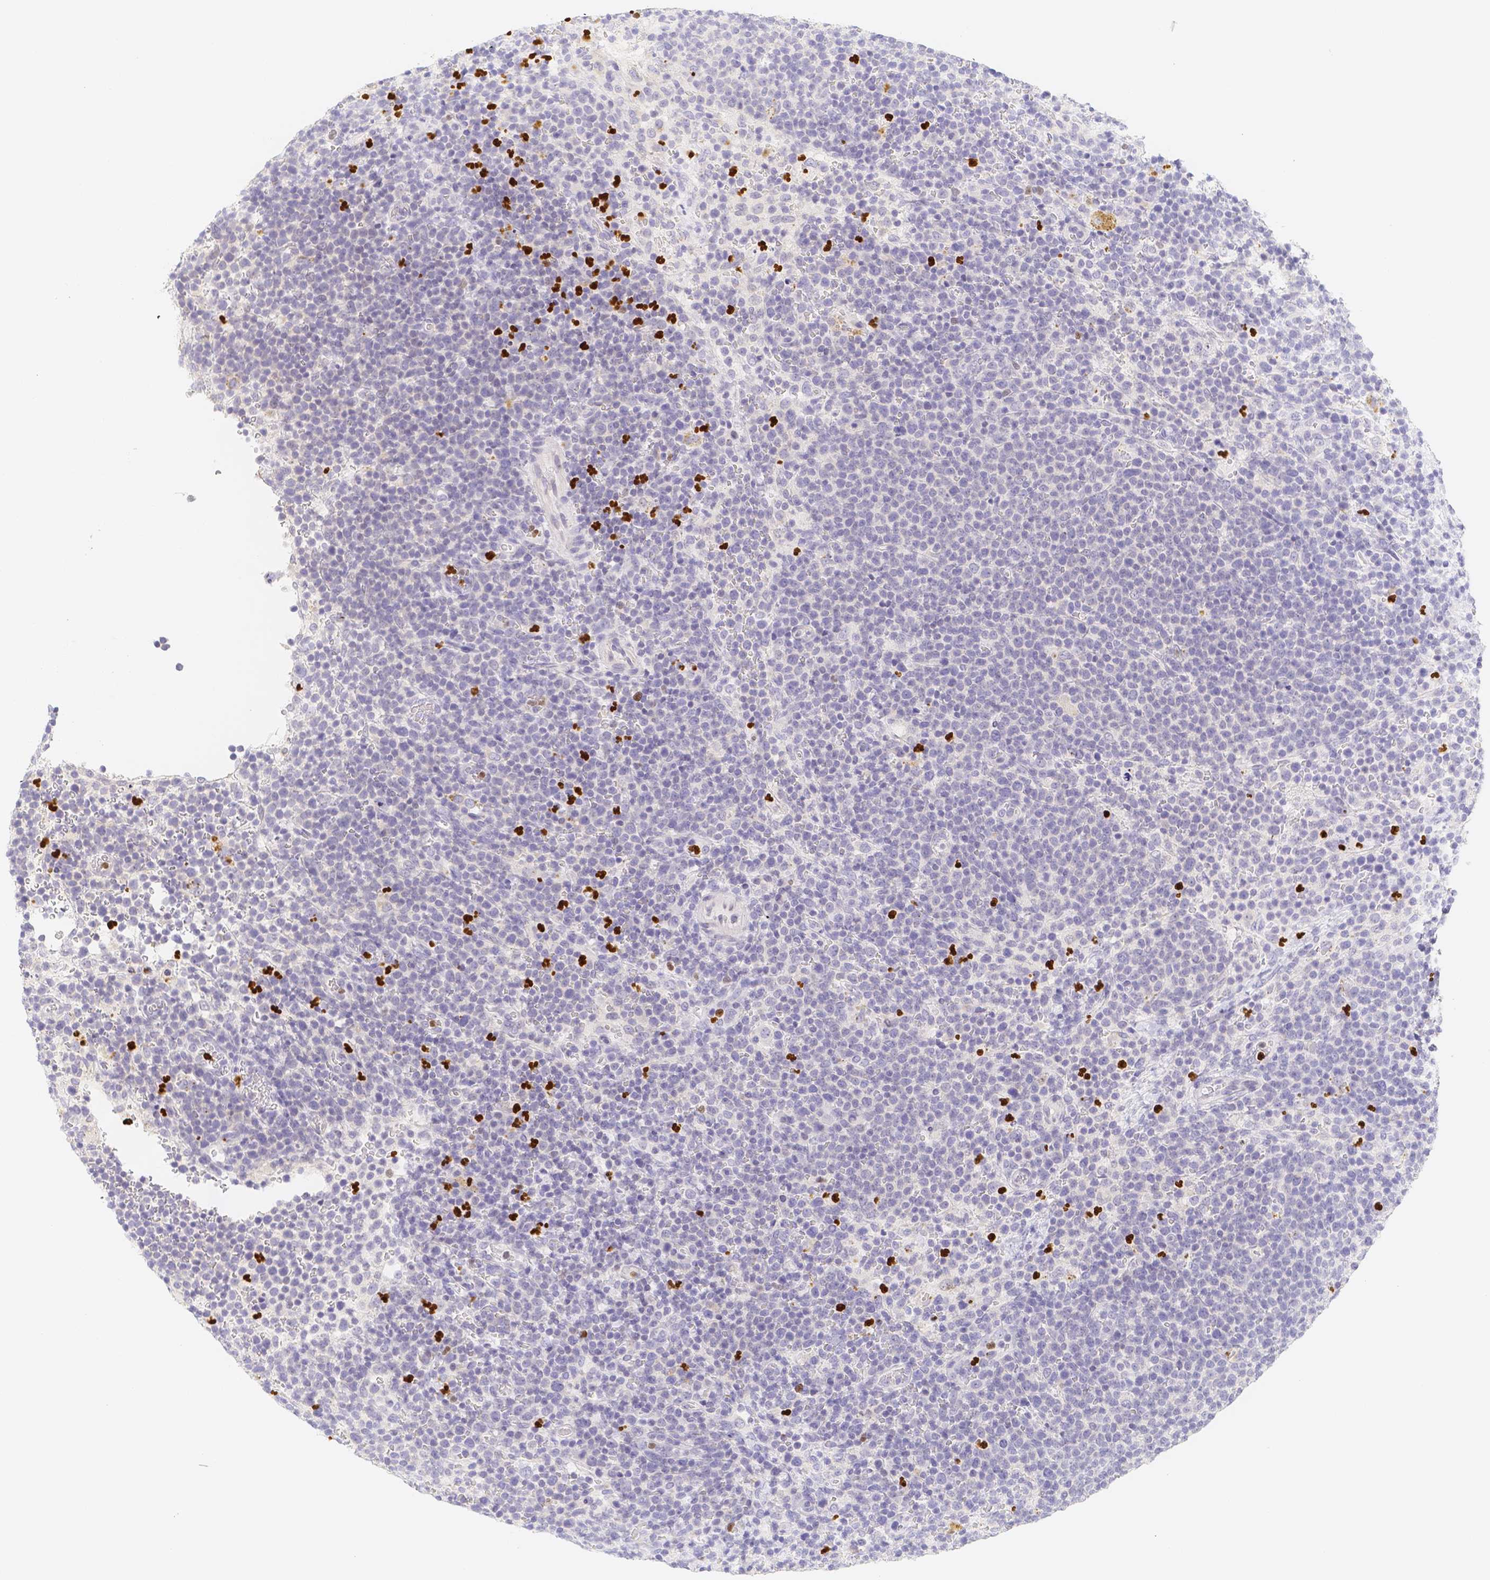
{"staining": {"intensity": "negative", "quantity": "none", "location": "none"}, "tissue": "lymphoma", "cell_type": "Tumor cells", "image_type": "cancer", "snomed": [{"axis": "morphology", "description": "Malignant lymphoma, non-Hodgkin's type, High grade"}, {"axis": "topography", "description": "Lymph node"}], "caption": "Immunohistochemistry (IHC) of malignant lymphoma, non-Hodgkin's type (high-grade) demonstrates no positivity in tumor cells.", "gene": "PADI4", "patient": {"sex": "male", "age": 61}}